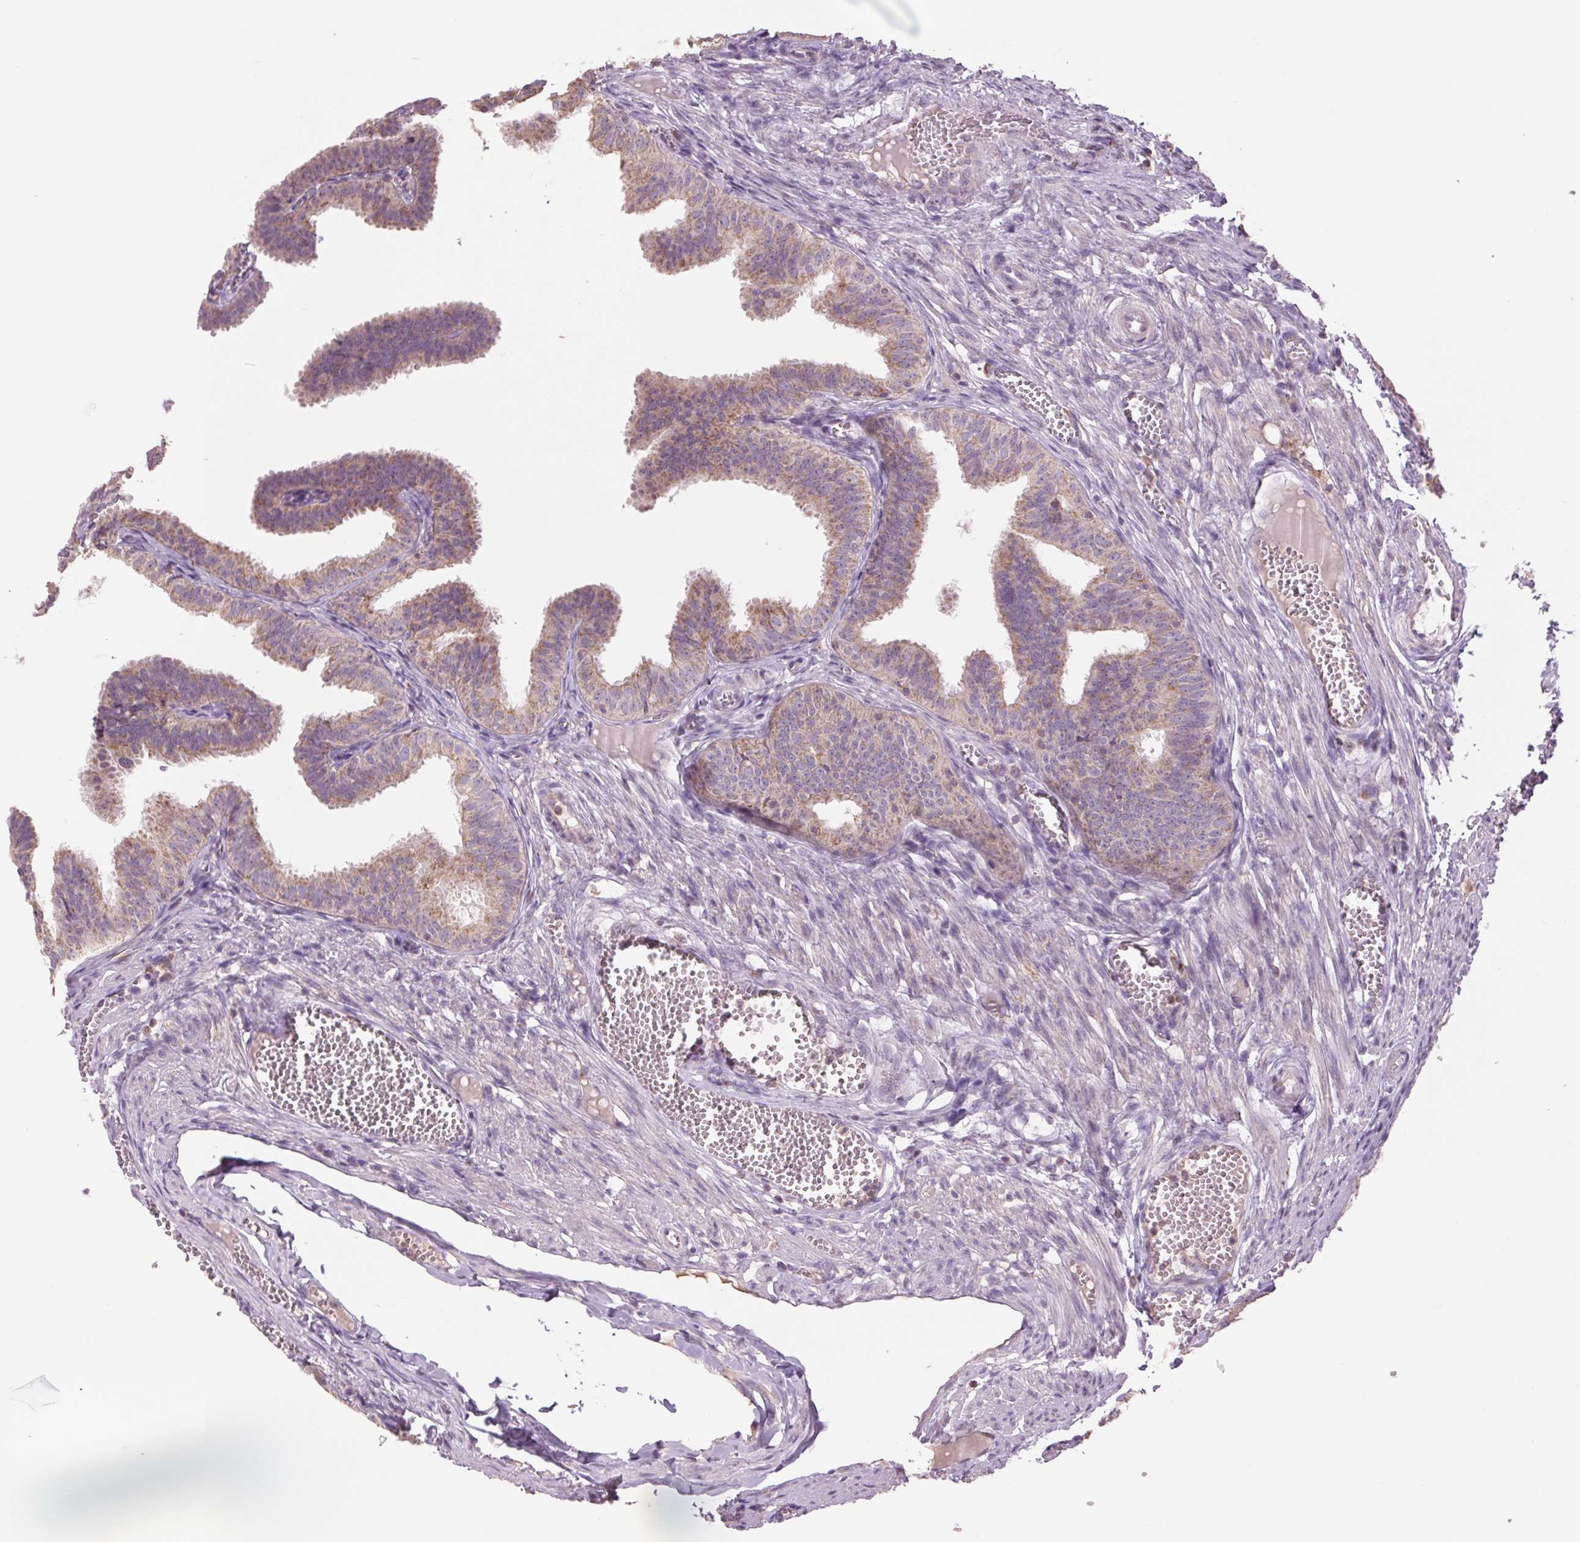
{"staining": {"intensity": "moderate", "quantity": ">75%", "location": "cytoplasmic/membranous"}, "tissue": "fallopian tube", "cell_type": "Glandular cells", "image_type": "normal", "snomed": [{"axis": "morphology", "description": "Normal tissue, NOS"}, {"axis": "topography", "description": "Fallopian tube"}], "caption": "About >75% of glandular cells in benign human fallopian tube demonstrate moderate cytoplasmic/membranous protein staining as visualized by brown immunohistochemical staining.", "gene": "COX6A1", "patient": {"sex": "female", "age": 25}}